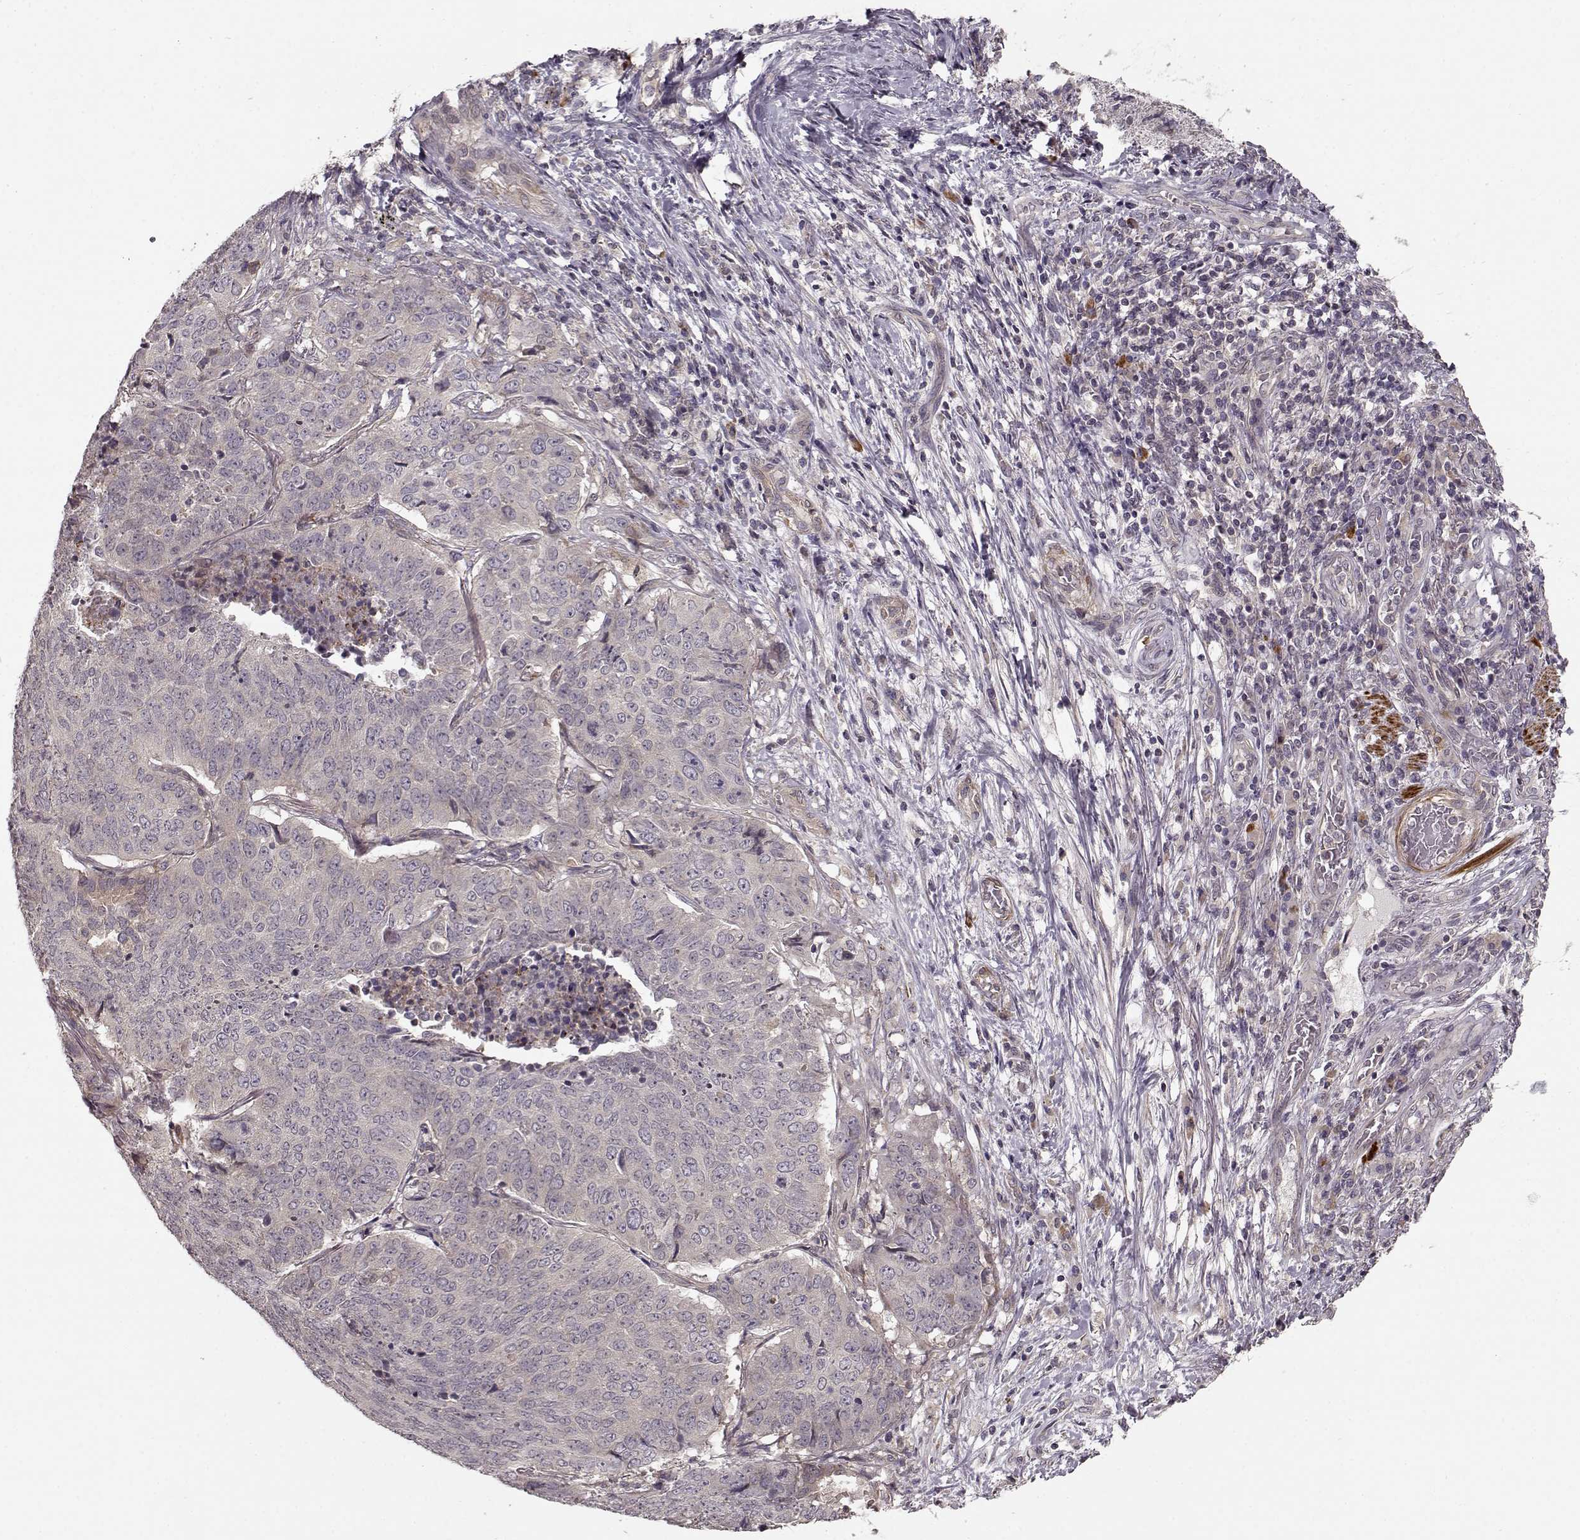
{"staining": {"intensity": "negative", "quantity": "none", "location": "none"}, "tissue": "lung cancer", "cell_type": "Tumor cells", "image_type": "cancer", "snomed": [{"axis": "morphology", "description": "Normal tissue, NOS"}, {"axis": "morphology", "description": "Squamous cell carcinoma, NOS"}, {"axis": "topography", "description": "Bronchus"}, {"axis": "topography", "description": "Lung"}], "caption": "Immunohistochemical staining of lung cancer (squamous cell carcinoma) reveals no significant expression in tumor cells.", "gene": "SLAIN2", "patient": {"sex": "male", "age": 64}}